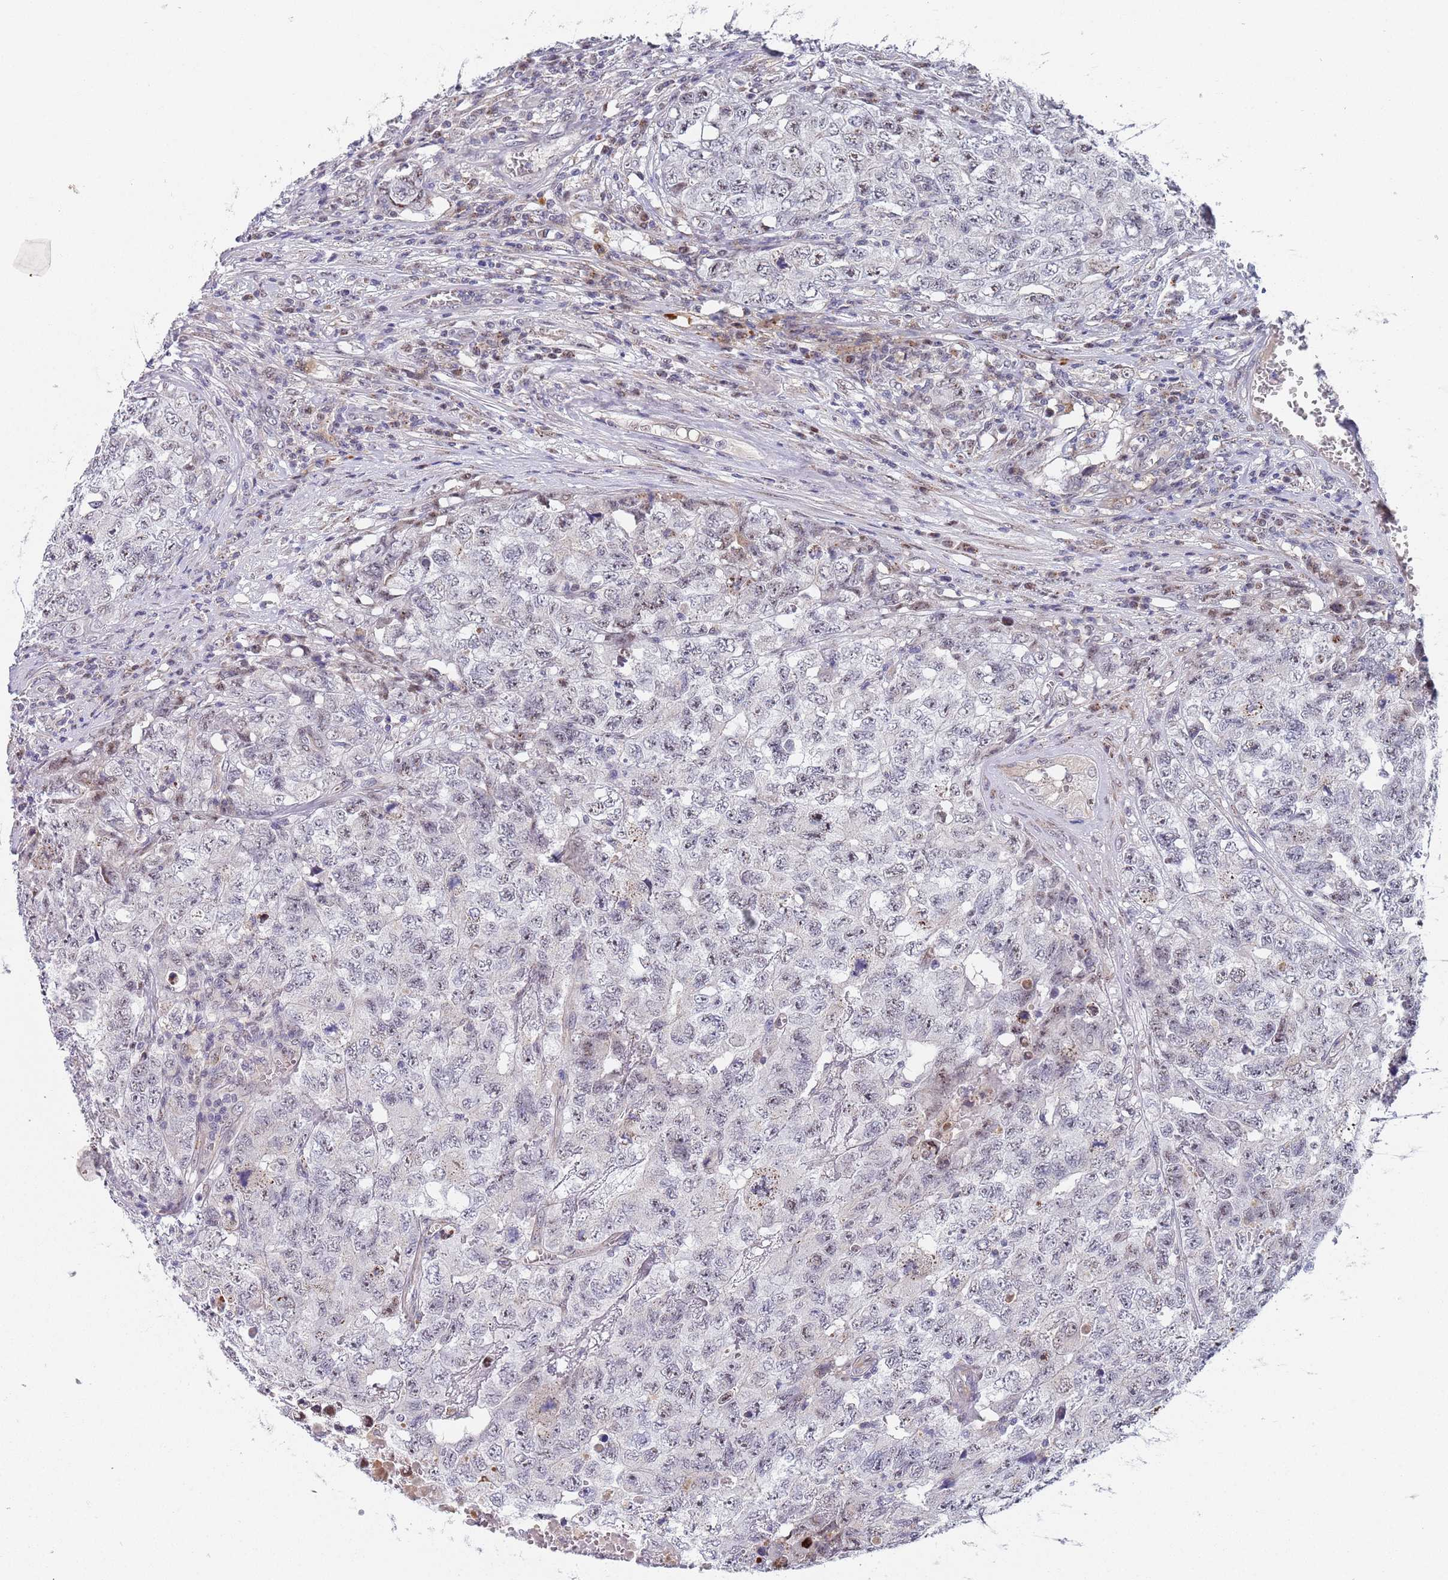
{"staining": {"intensity": "negative", "quantity": "none", "location": "none"}, "tissue": "testis cancer", "cell_type": "Tumor cells", "image_type": "cancer", "snomed": [{"axis": "morphology", "description": "Carcinoma, Embryonal, NOS"}, {"axis": "topography", "description": "Testis"}], "caption": "A micrograph of embryonal carcinoma (testis) stained for a protein exhibits no brown staining in tumor cells. (Brightfield microscopy of DAB immunohistochemistry (IHC) at high magnification).", "gene": "PLCL2", "patient": {"sex": "male", "age": 31}}